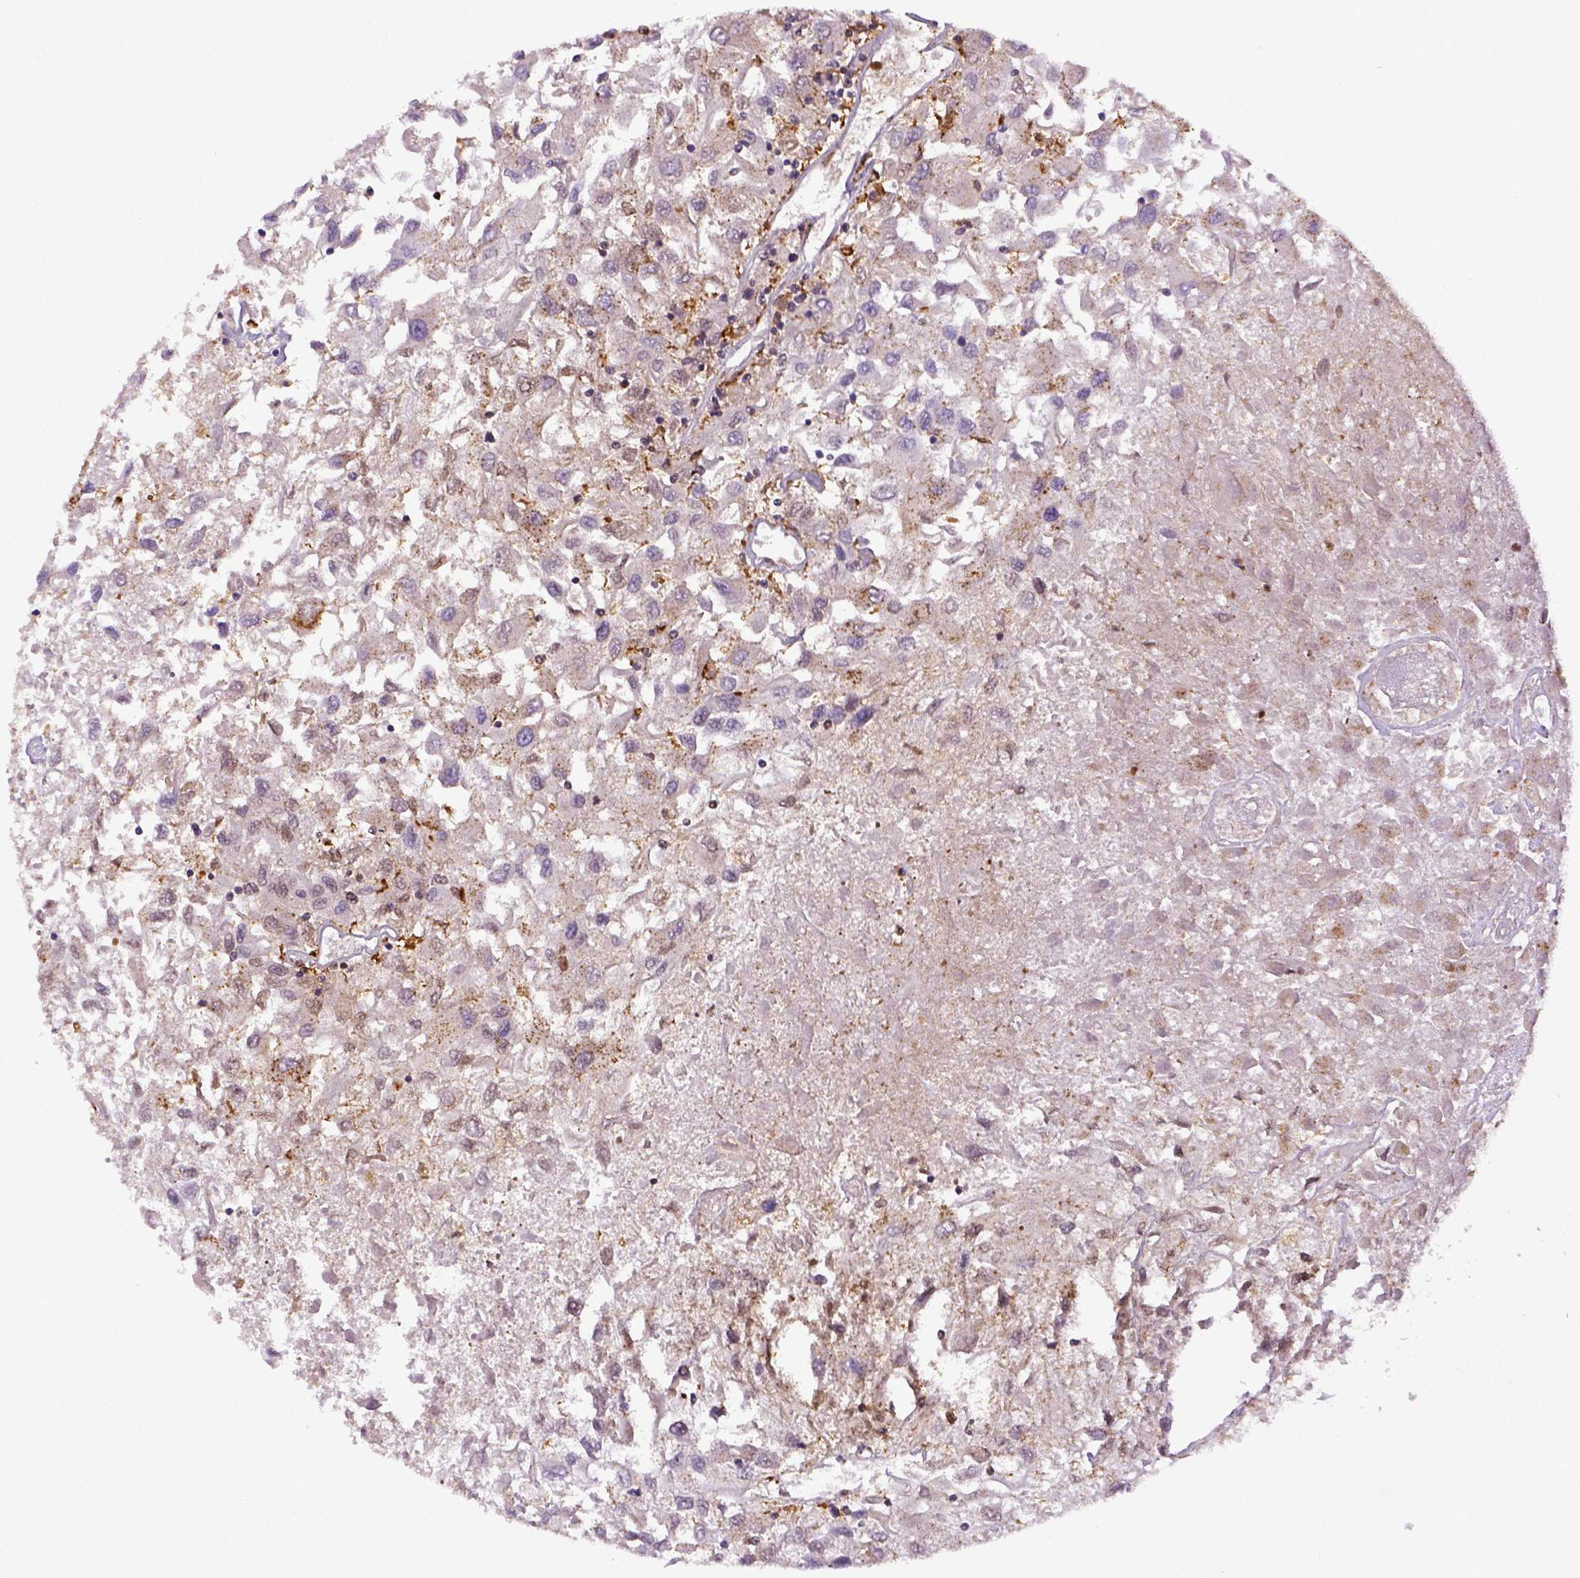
{"staining": {"intensity": "negative", "quantity": "none", "location": "none"}, "tissue": "renal cancer", "cell_type": "Tumor cells", "image_type": "cancer", "snomed": [{"axis": "morphology", "description": "Adenocarcinoma, NOS"}, {"axis": "topography", "description": "Kidney"}], "caption": "Human renal cancer stained for a protein using immunohistochemistry demonstrates no expression in tumor cells.", "gene": "CD68", "patient": {"sex": "female", "age": 76}}